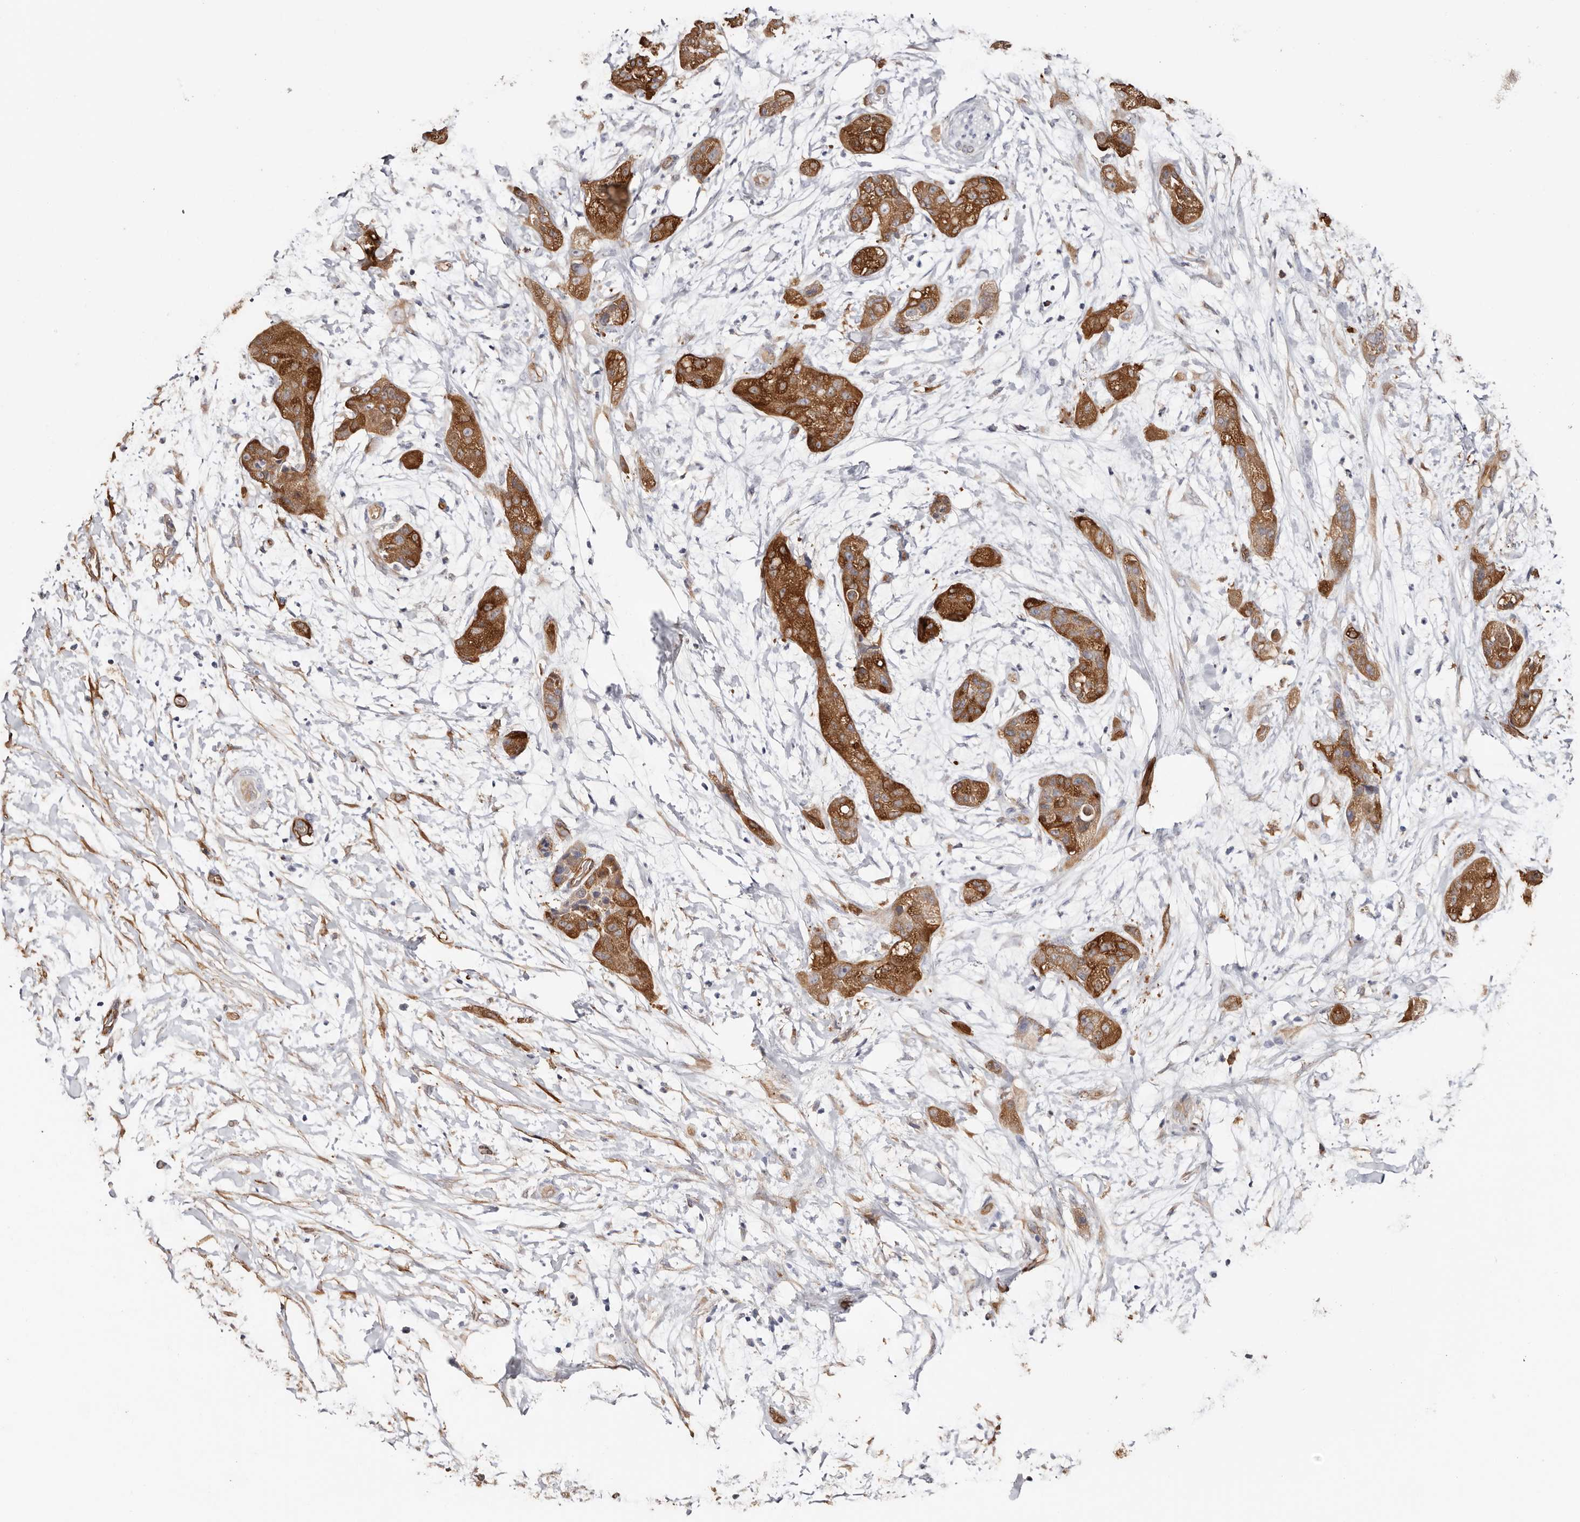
{"staining": {"intensity": "strong", "quantity": "25%-75%", "location": "cytoplasmic/membranous"}, "tissue": "pancreatic cancer", "cell_type": "Tumor cells", "image_type": "cancer", "snomed": [{"axis": "morphology", "description": "Adenocarcinoma, NOS"}, {"axis": "topography", "description": "Pancreas"}], "caption": "Brown immunohistochemical staining in pancreatic cancer shows strong cytoplasmic/membranous staining in approximately 25%-75% of tumor cells.", "gene": "TGM2", "patient": {"sex": "female", "age": 78}}